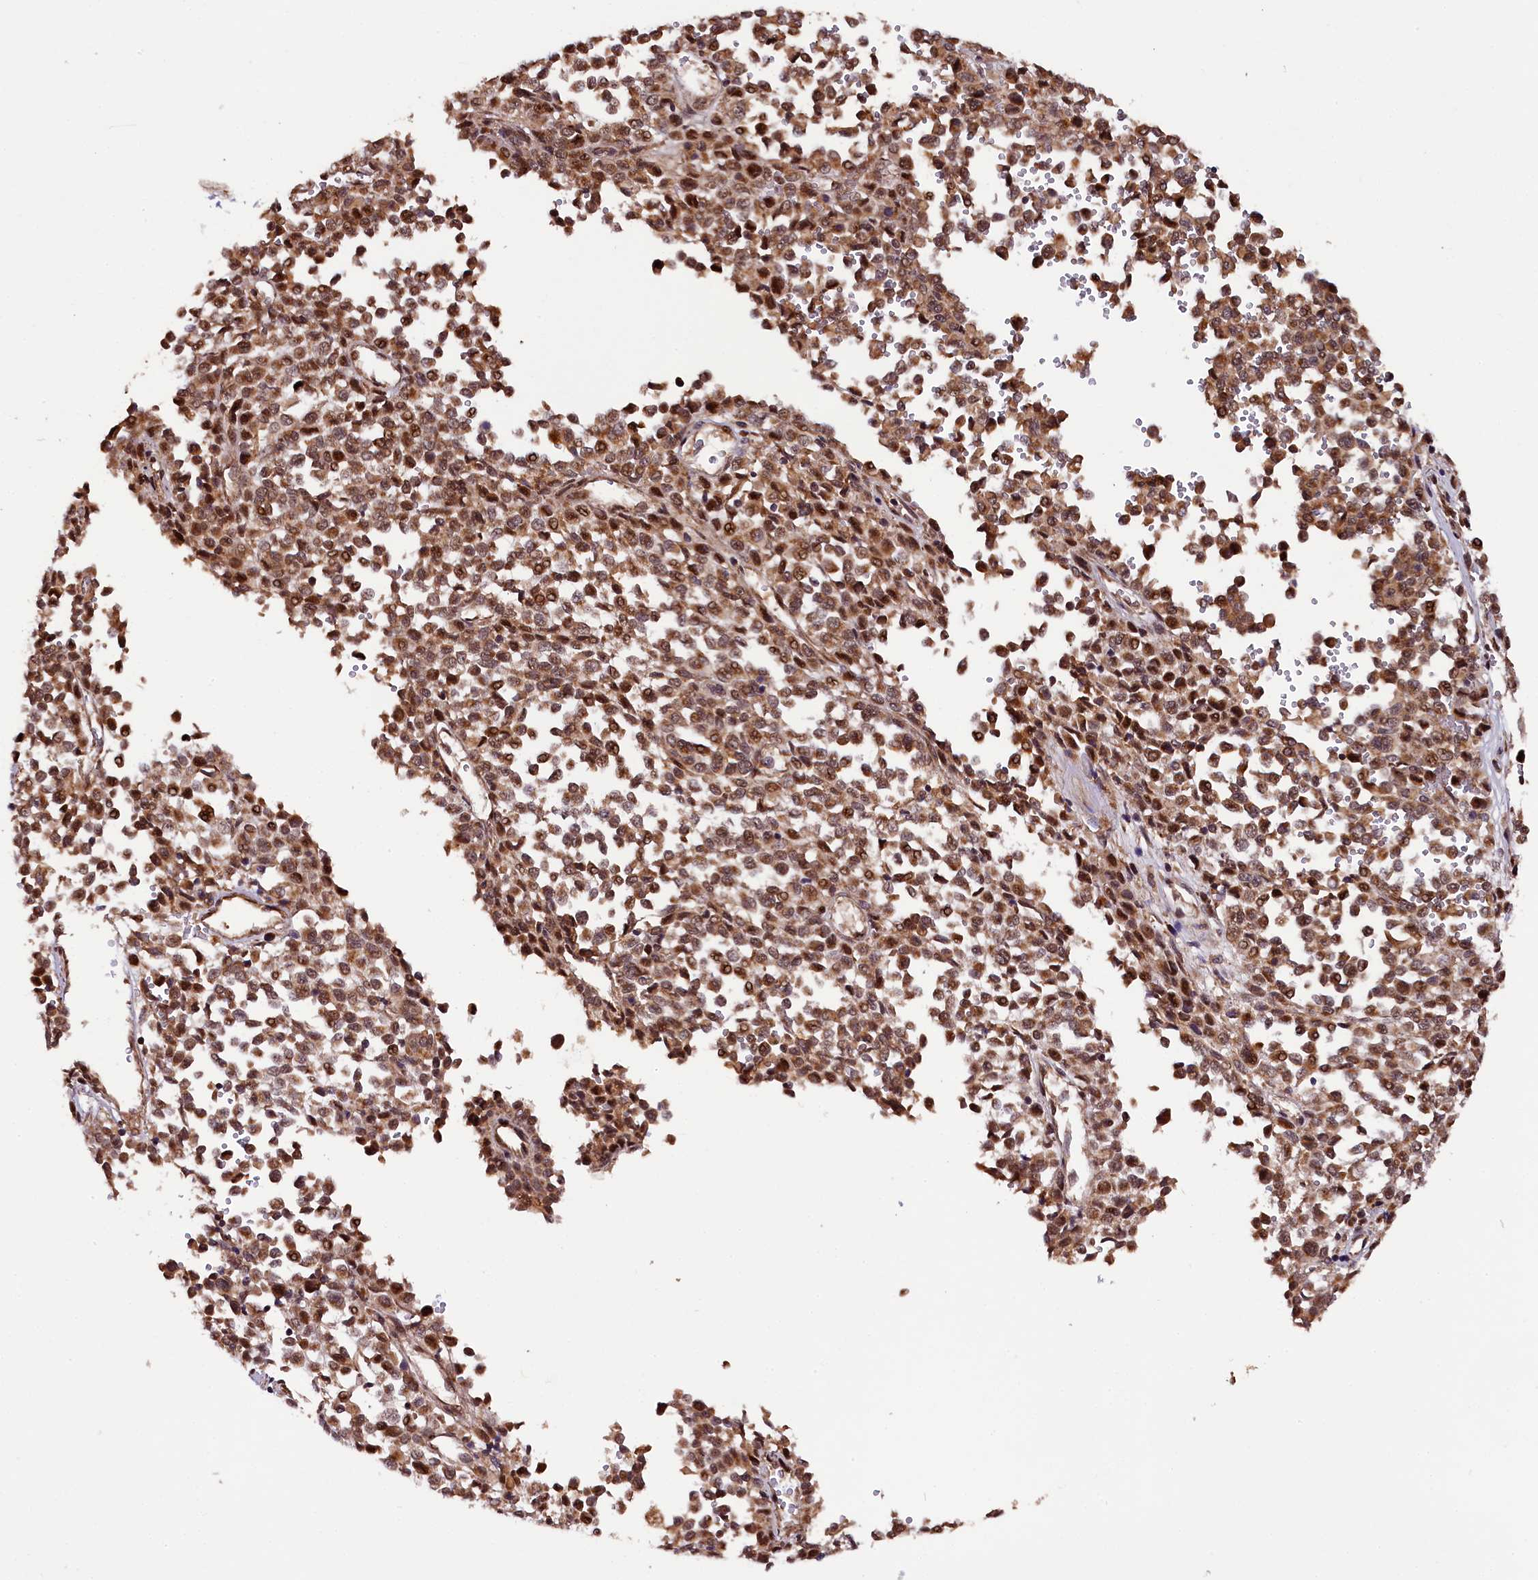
{"staining": {"intensity": "strong", "quantity": ">75%", "location": "cytoplasmic/membranous,nuclear"}, "tissue": "melanoma", "cell_type": "Tumor cells", "image_type": "cancer", "snomed": [{"axis": "morphology", "description": "Malignant melanoma, Metastatic site"}, {"axis": "topography", "description": "Pancreas"}], "caption": "Immunohistochemical staining of melanoma reveals strong cytoplasmic/membranous and nuclear protein positivity in approximately >75% of tumor cells.", "gene": "DOHH", "patient": {"sex": "female", "age": 30}}